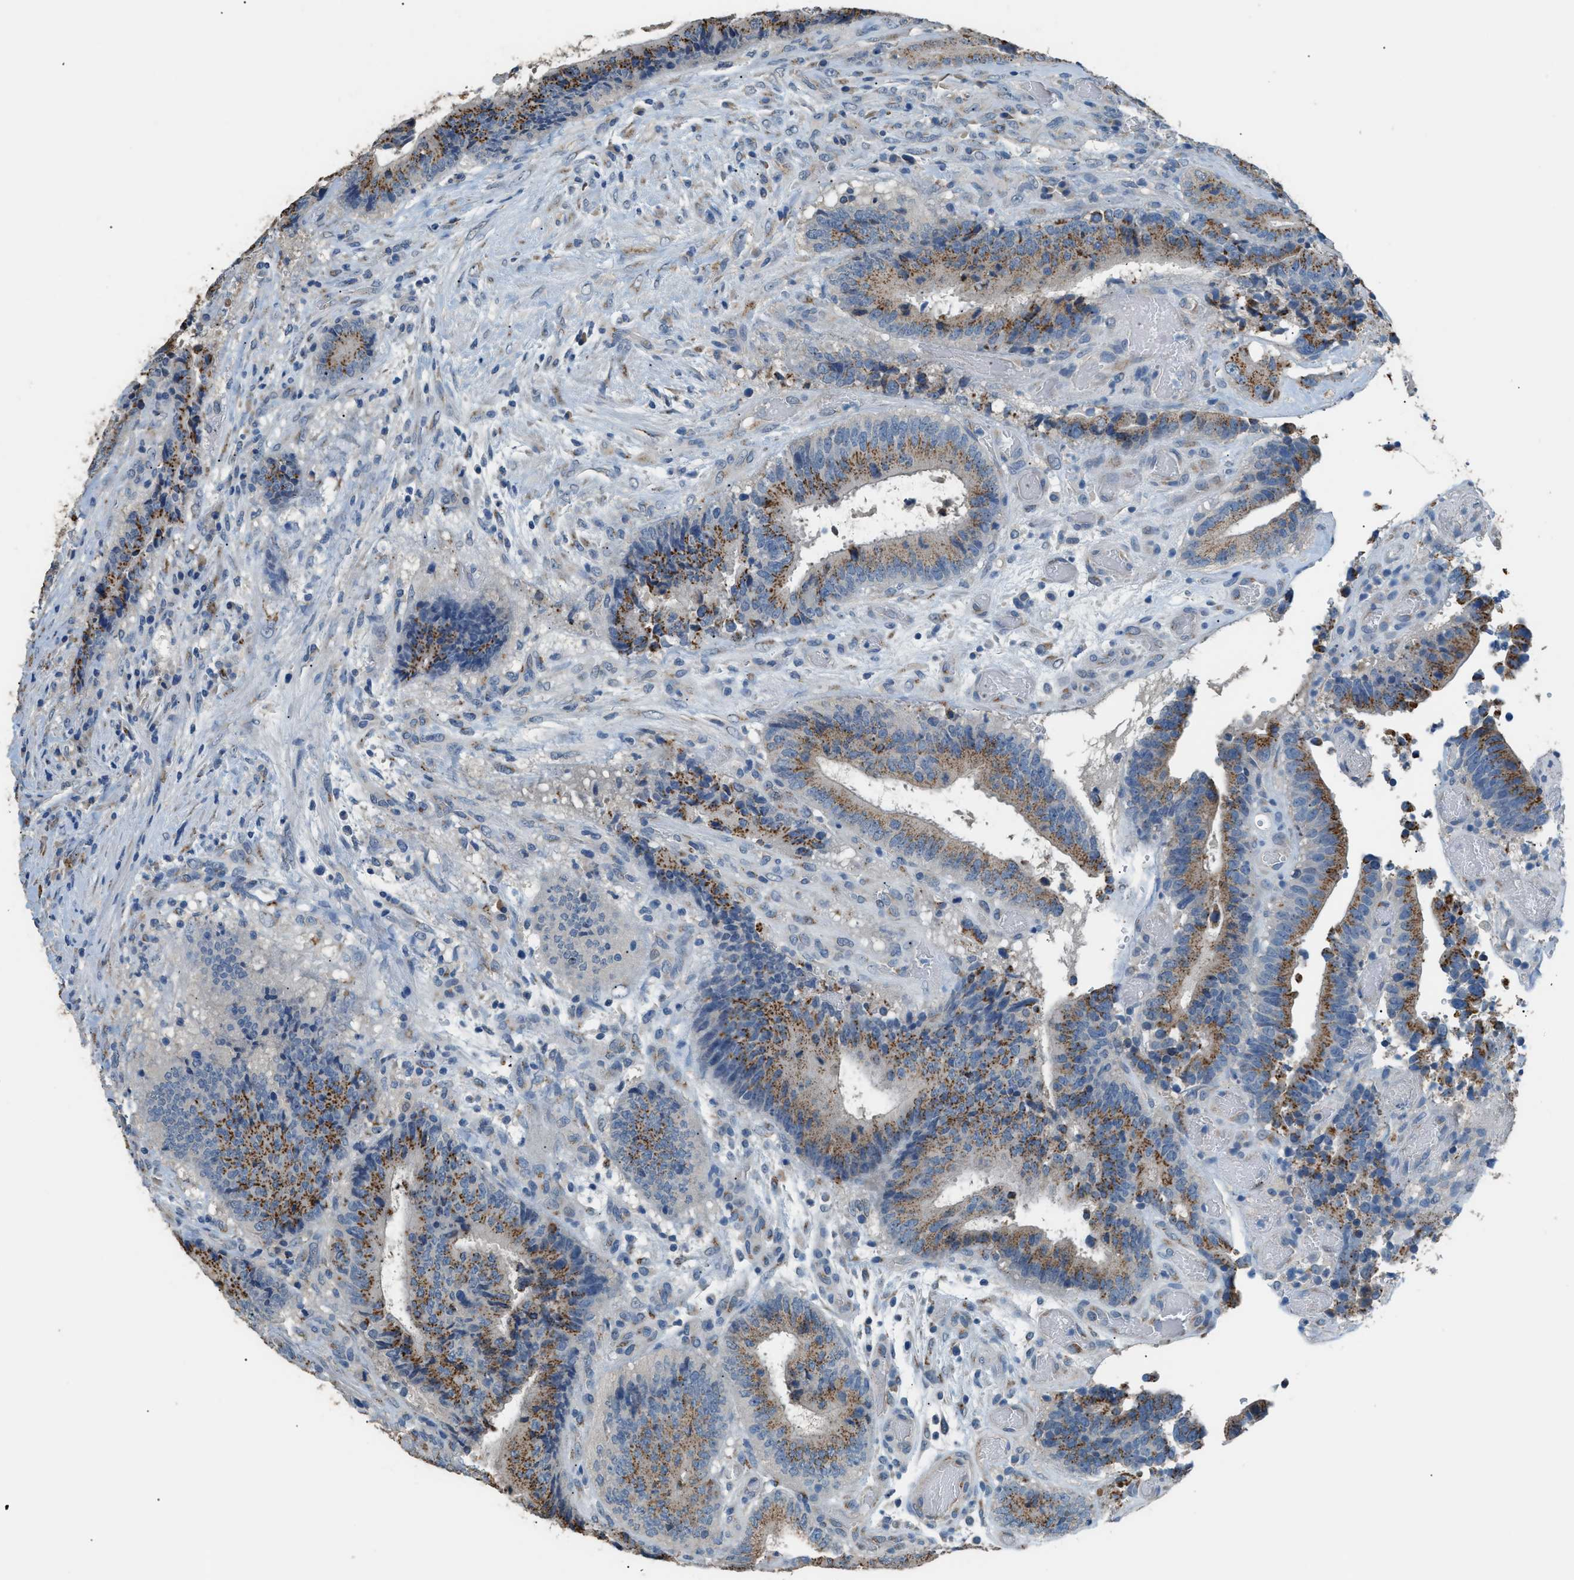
{"staining": {"intensity": "strong", "quantity": ">75%", "location": "cytoplasmic/membranous"}, "tissue": "colorectal cancer", "cell_type": "Tumor cells", "image_type": "cancer", "snomed": [{"axis": "morphology", "description": "Adenocarcinoma, NOS"}, {"axis": "topography", "description": "Rectum"}], "caption": "Protein expression analysis of colorectal cancer shows strong cytoplasmic/membranous expression in approximately >75% of tumor cells. (DAB (3,3'-diaminobenzidine) IHC with brightfield microscopy, high magnification).", "gene": "GOLM1", "patient": {"sex": "male", "age": 72}}